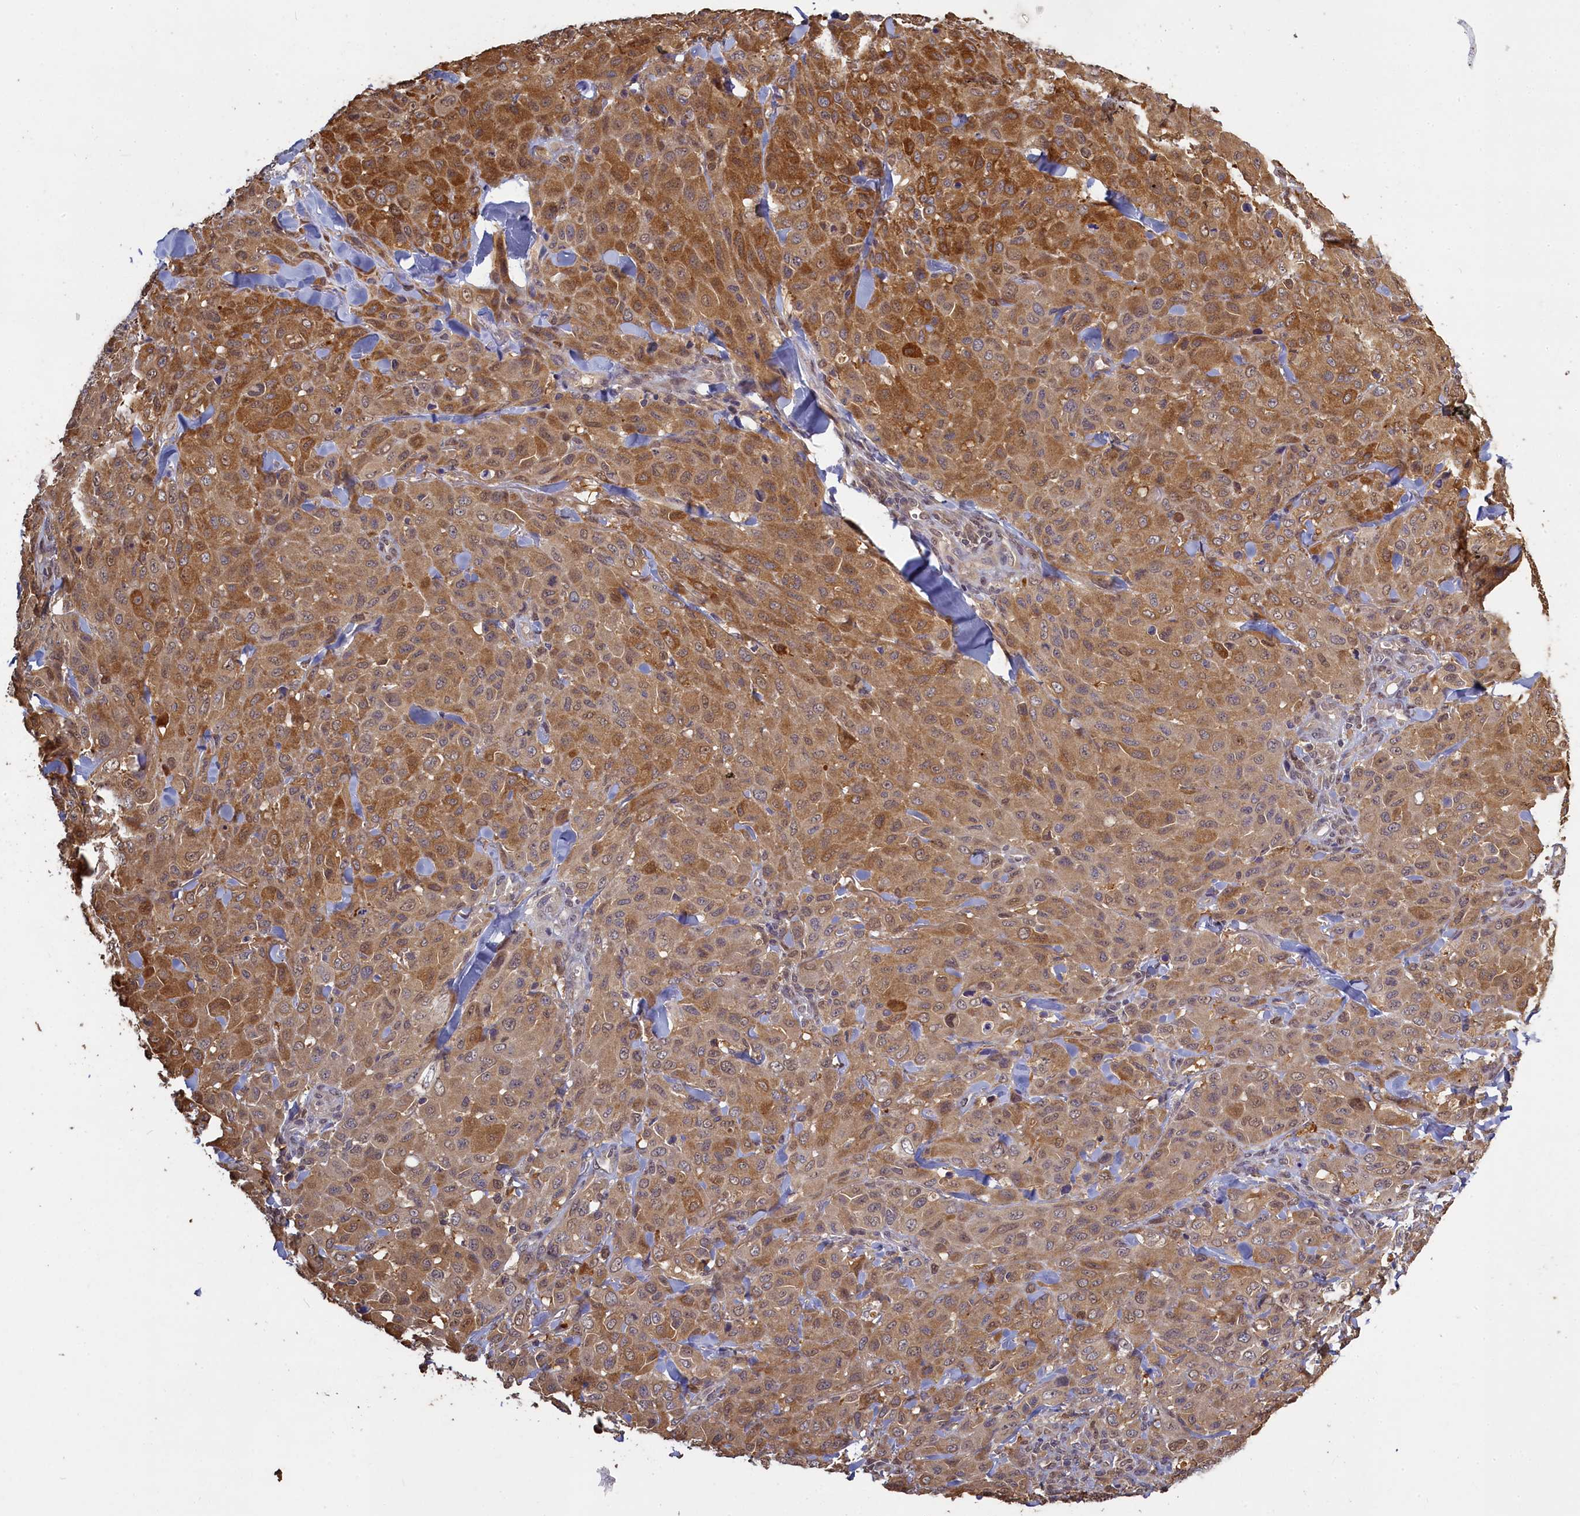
{"staining": {"intensity": "strong", "quantity": ">75%", "location": "cytoplasmic/membranous"}, "tissue": "melanoma", "cell_type": "Tumor cells", "image_type": "cancer", "snomed": [{"axis": "morphology", "description": "Malignant melanoma, Metastatic site"}, {"axis": "topography", "description": "Skin"}], "caption": "Immunohistochemistry (IHC) (DAB (3,3'-diaminobenzidine)) staining of human melanoma reveals strong cytoplasmic/membranous protein positivity in approximately >75% of tumor cells.", "gene": "UCHL3", "patient": {"sex": "female", "age": 81}}